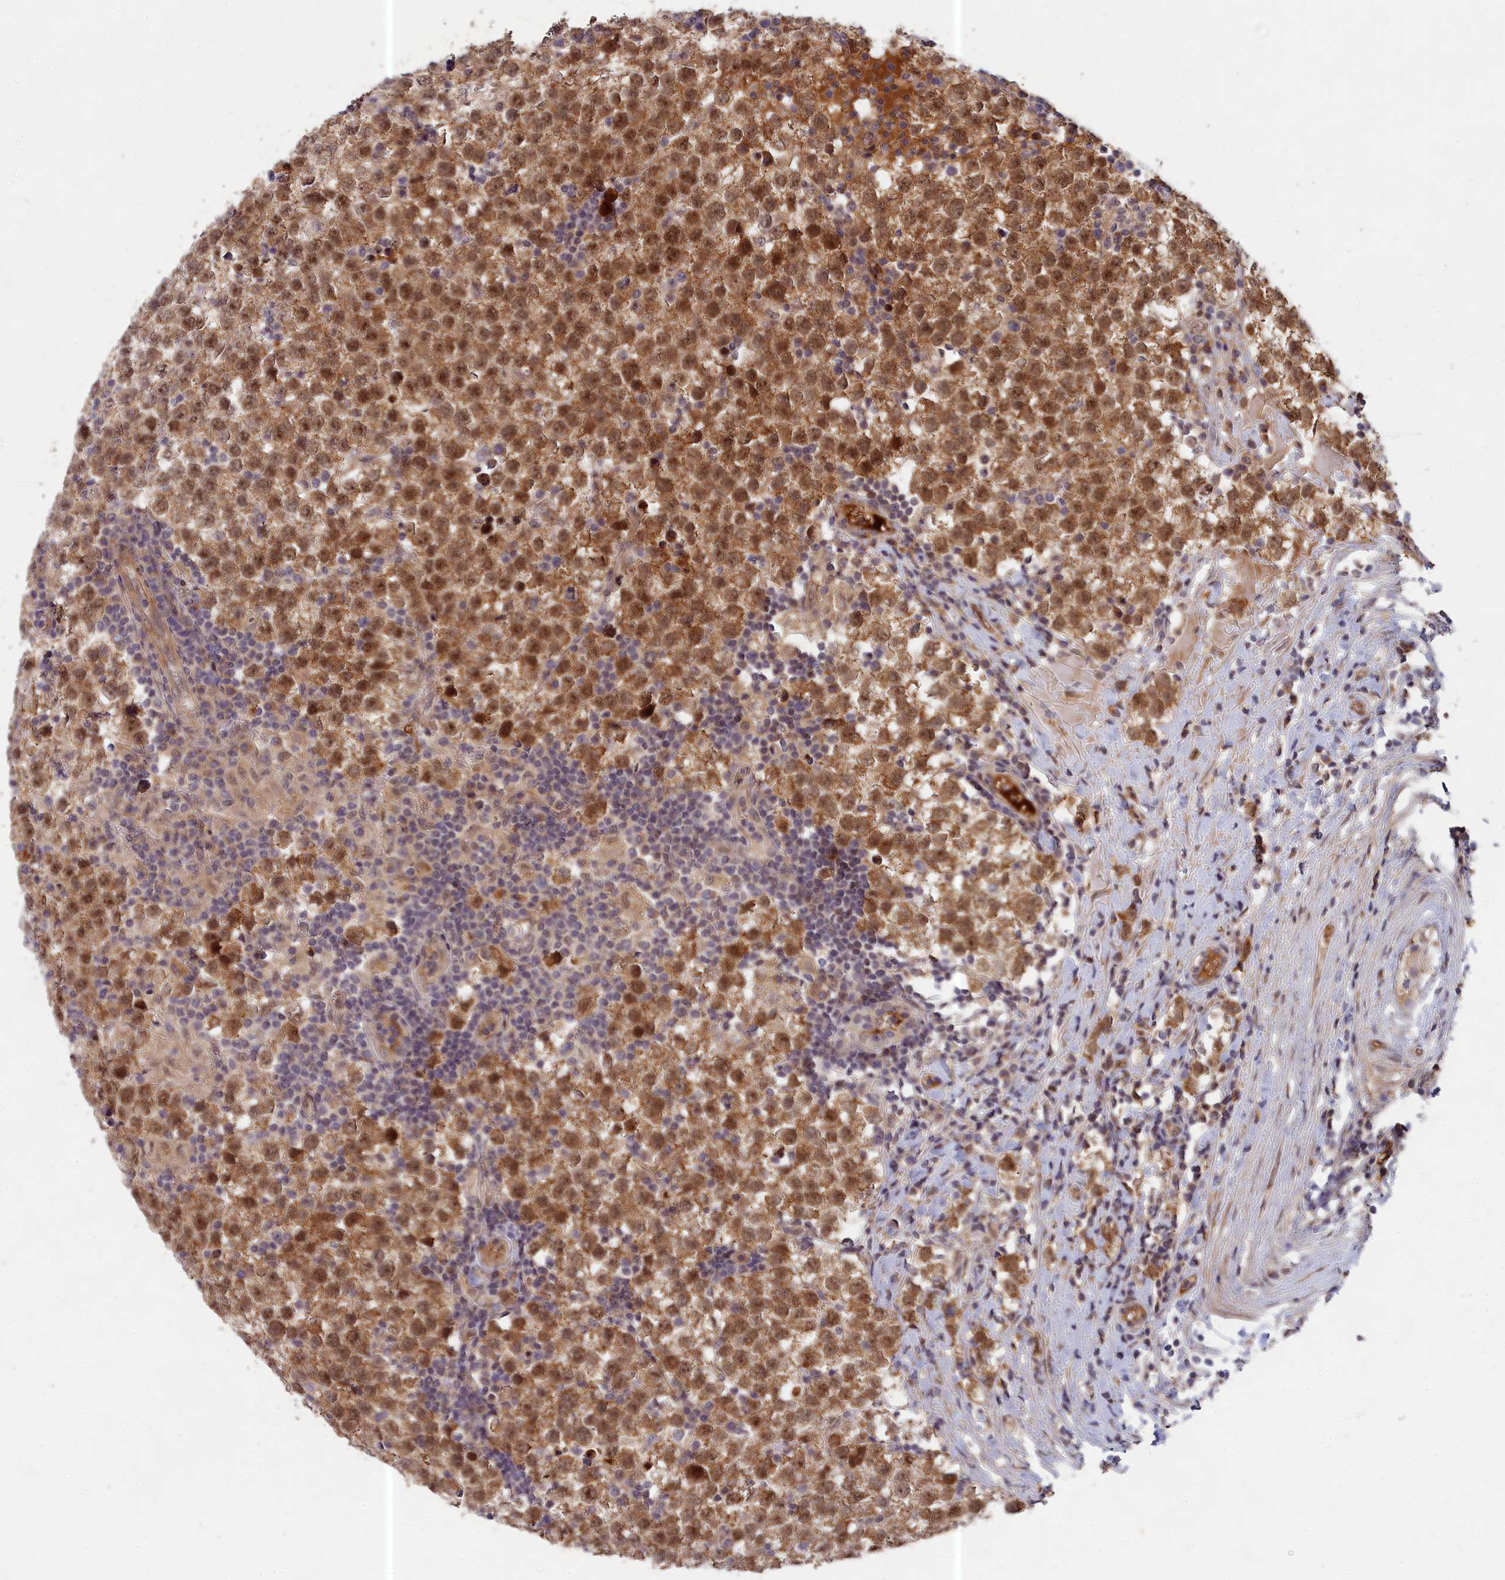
{"staining": {"intensity": "moderate", "quantity": ">75%", "location": "cytoplasmic/membranous,nuclear"}, "tissue": "testis cancer", "cell_type": "Tumor cells", "image_type": "cancer", "snomed": [{"axis": "morphology", "description": "Seminoma, NOS"}, {"axis": "topography", "description": "Testis"}], "caption": "Human seminoma (testis) stained for a protein (brown) shows moderate cytoplasmic/membranous and nuclear positive staining in about >75% of tumor cells.", "gene": "EARS2", "patient": {"sex": "male", "age": 34}}